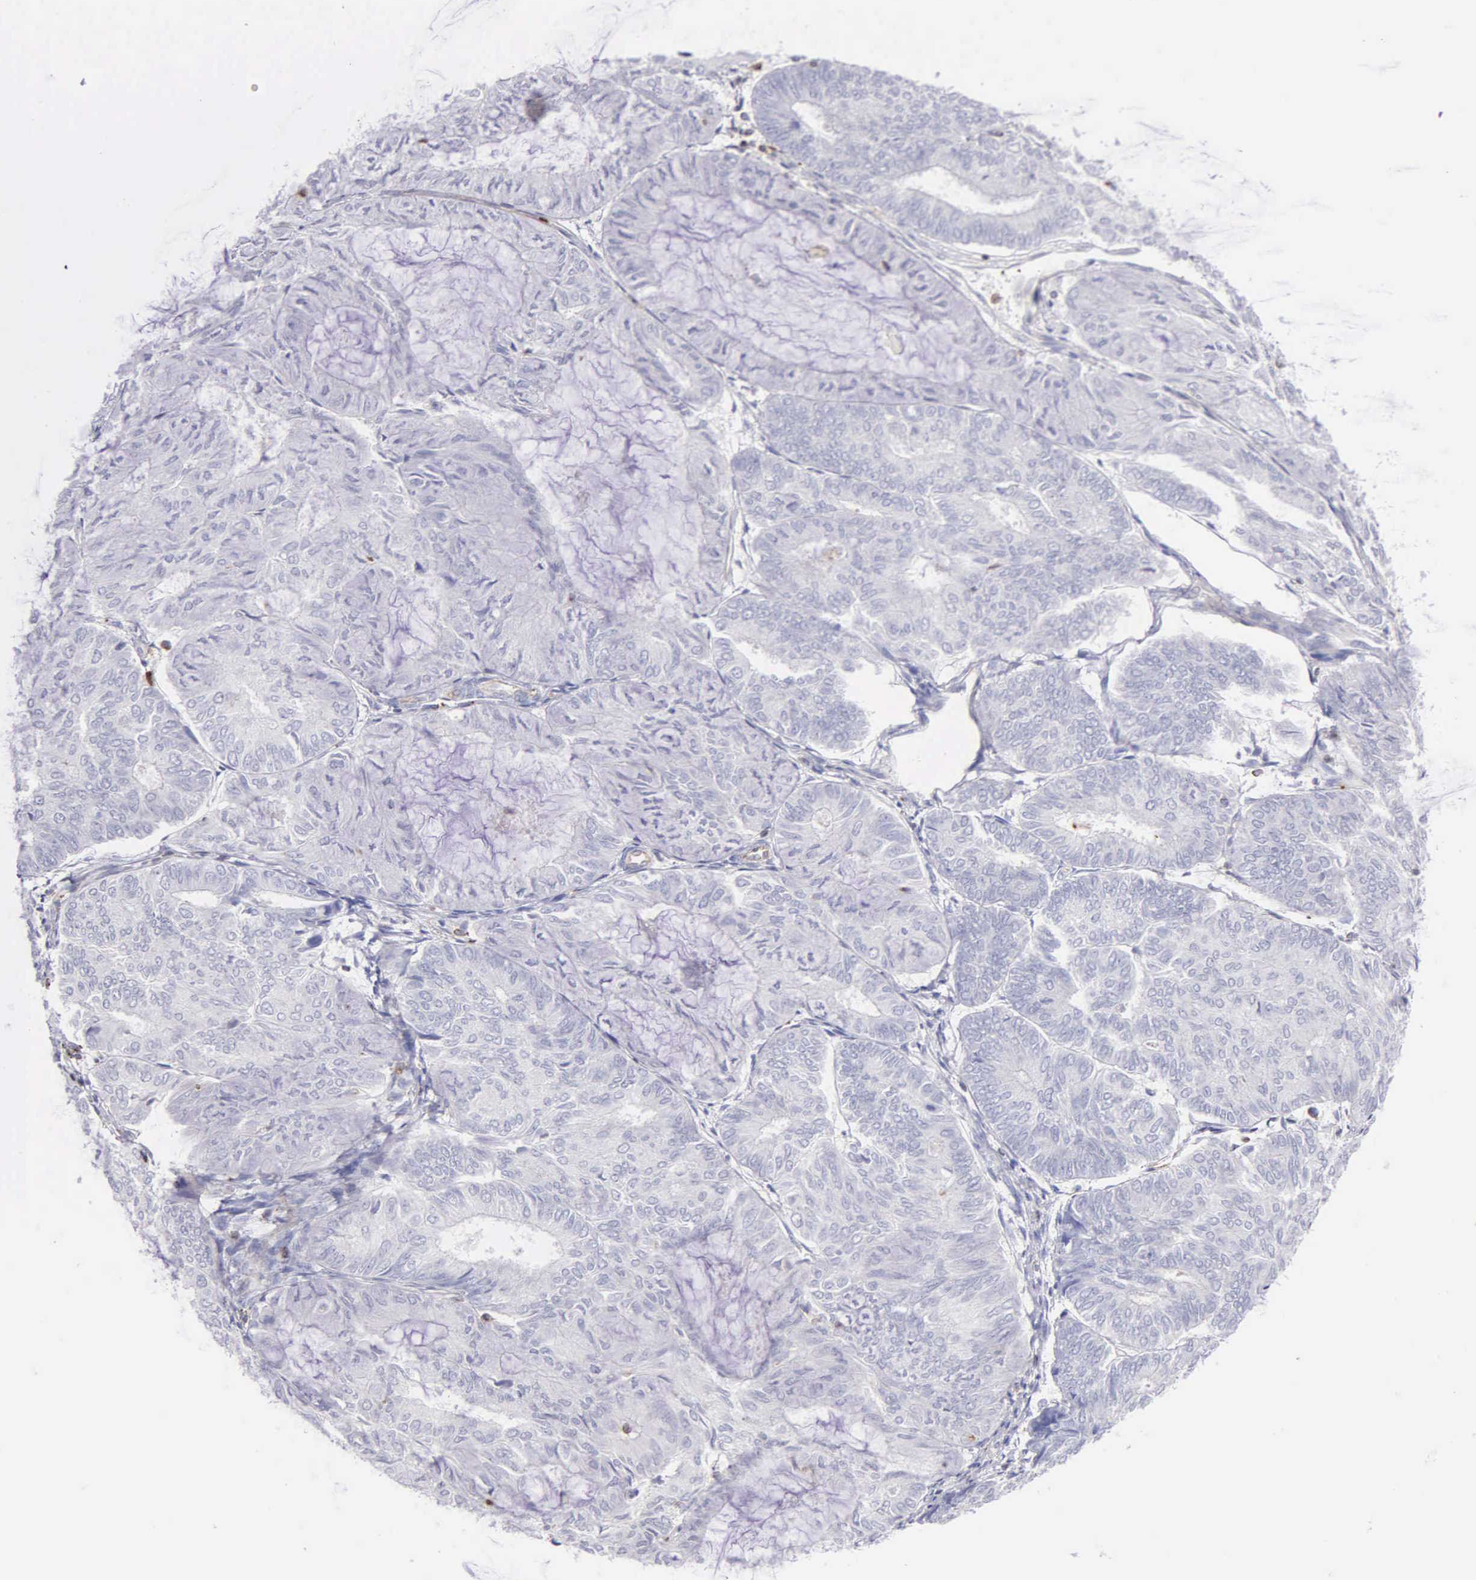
{"staining": {"intensity": "negative", "quantity": "none", "location": "none"}, "tissue": "endometrial cancer", "cell_type": "Tumor cells", "image_type": "cancer", "snomed": [{"axis": "morphology", "description": "Adenocarcinoma, NOS"}, {"axis": "topography", "description": "Endometrium"}], "caption": "Tumor cells show no significant protein expression in endometrial cancer. Brightfield microscopy of immunohistochemistry (IHC) stained with DAB (brown) and hematoxylin (blue), captured at high magnification.", "gene": "SRGN", "patient": {"sex": "female", "age": 59}}